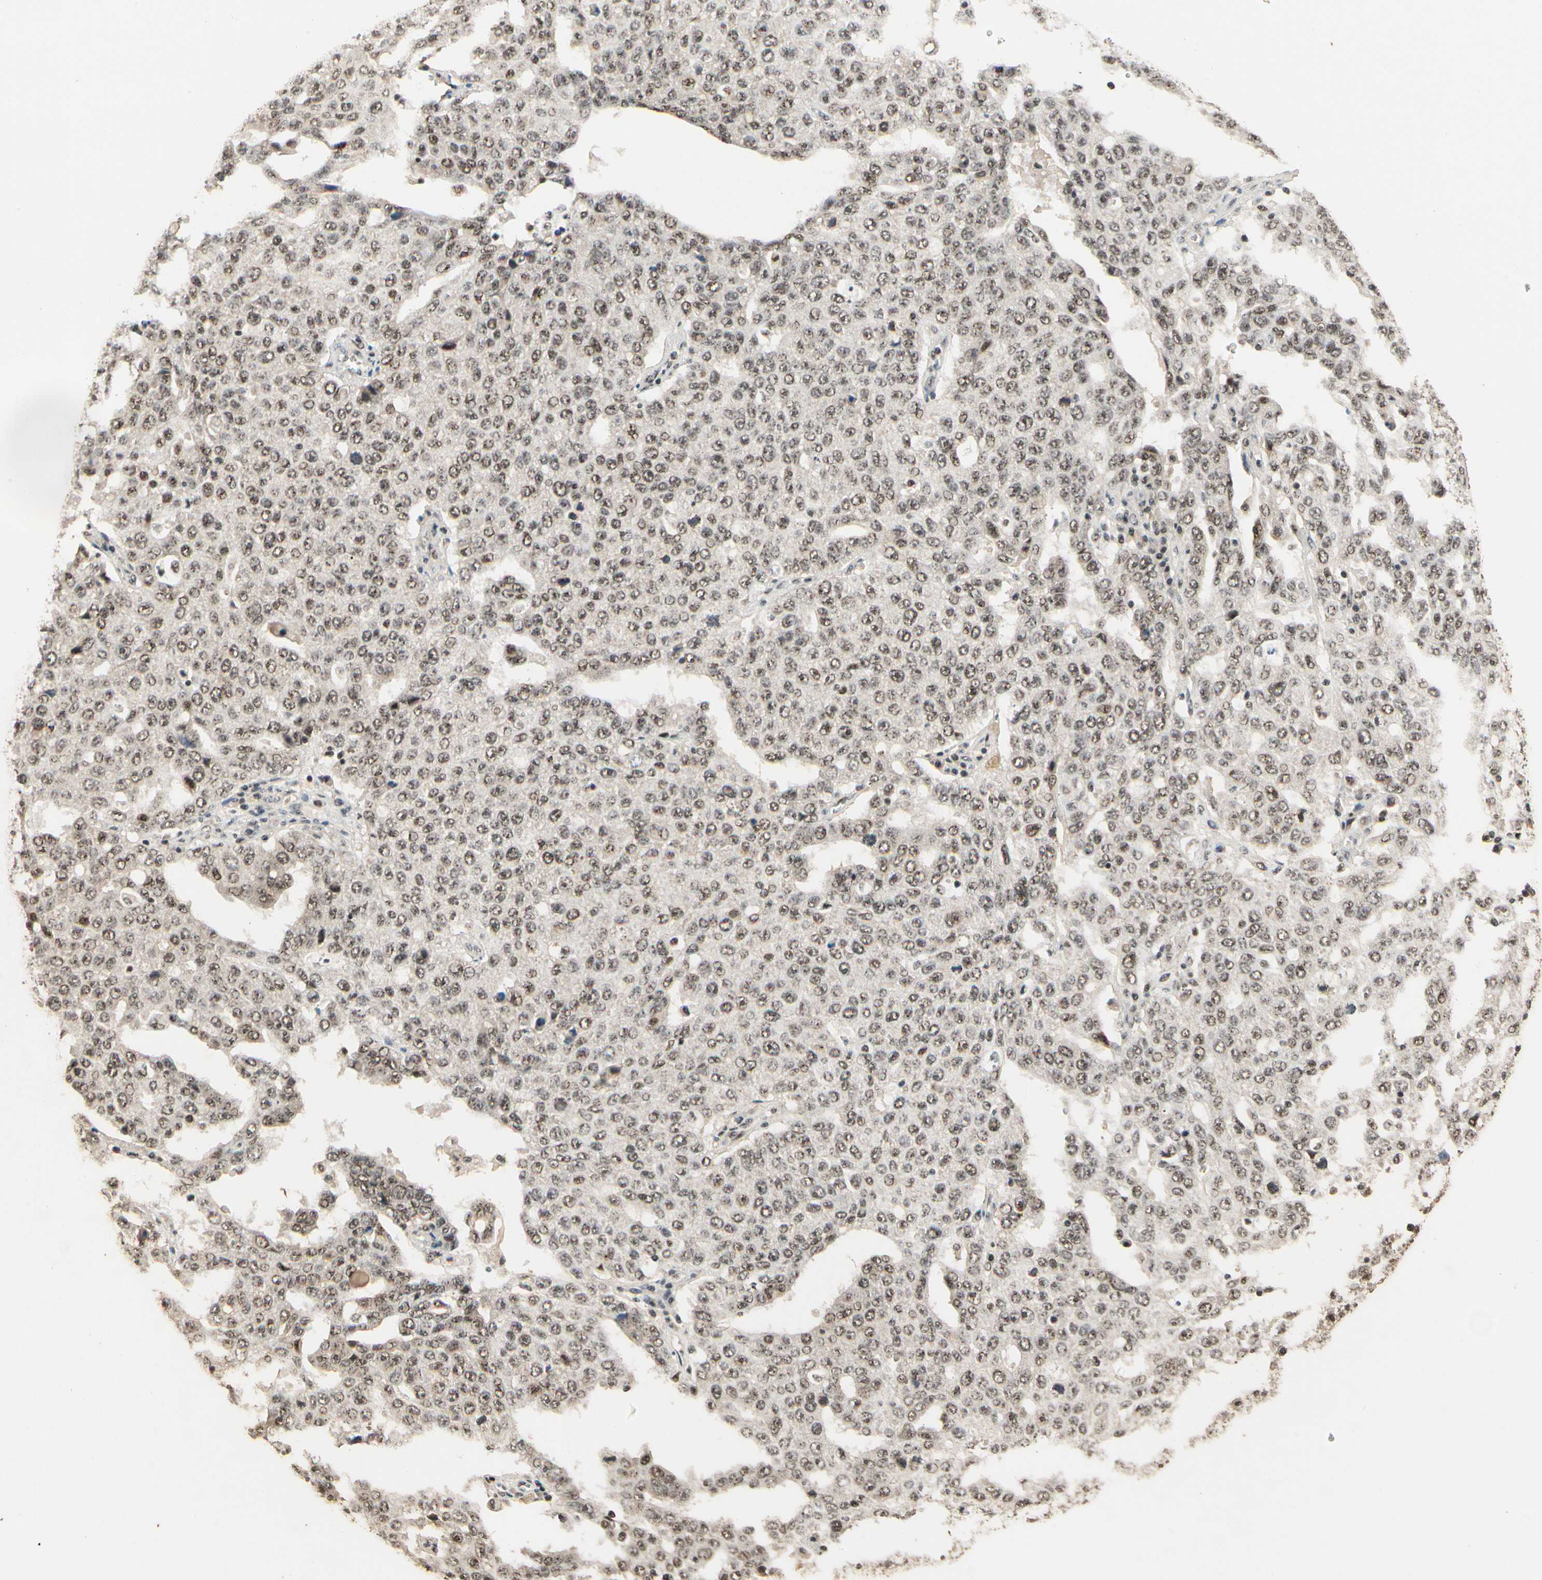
{"staining": {"intensity": "moderate", "quantity": ">75%", "location": "nuclear"}, "tissue": "ovarian cancer", "cell_type": "Tumor cells", "image_type": "cancer", "snomed": [{"axis": "morphology", "description": "Carcinoma, endometroid"}, {"axis": "topography", "description": "Ovary"}], "caption": "Immunohistochemical staining of human ovarian cancer displays medium levels of moderate nuclear expression in approximately >75% of tumor cells.", "gene": "RBM25", "patient": {"sex": "female", "age": 62}}